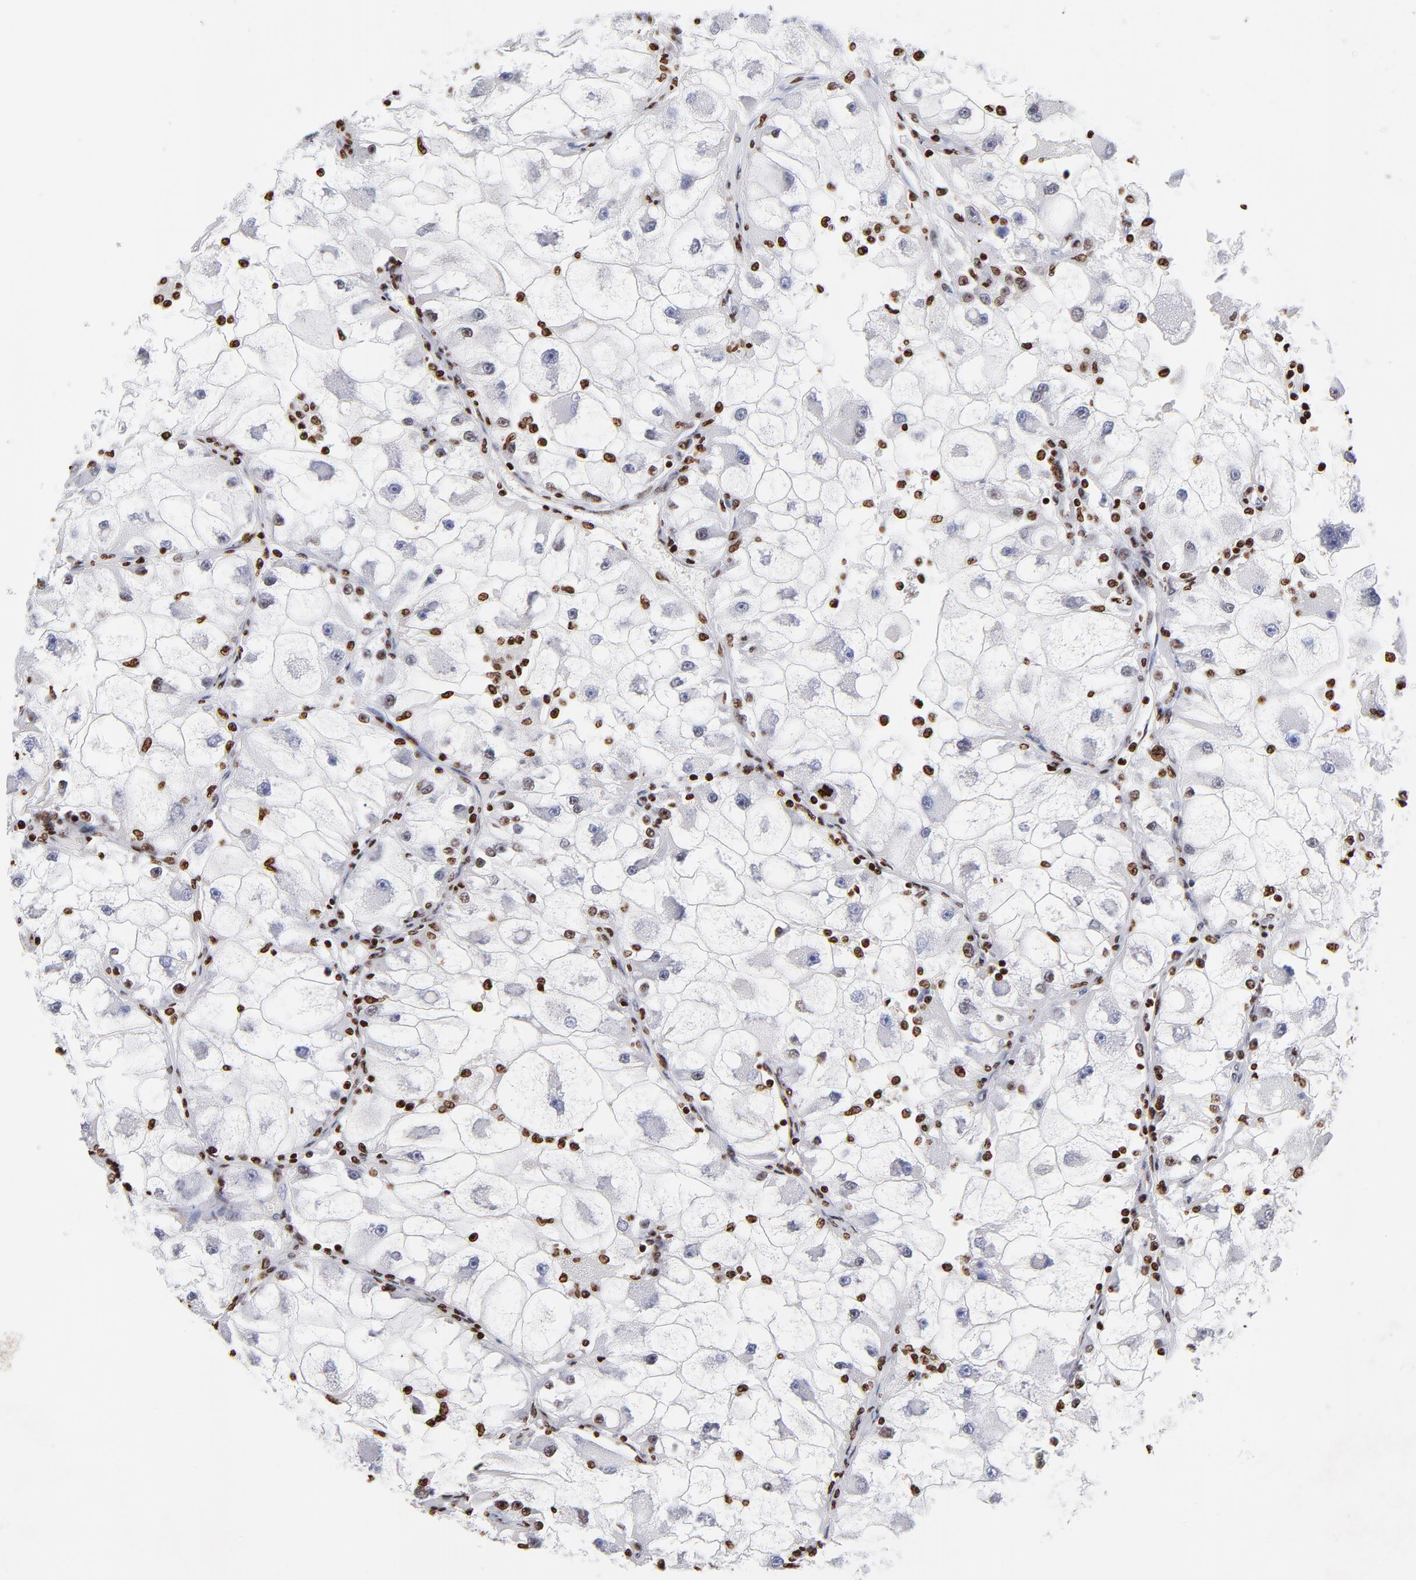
{"staining": {"intensity": "negative", "quantity": "none", "location": "none"}, "tissue": "renal cancer", "cell_type": "Tumor cells", "image_type": "cancer", "snomed": [{"axis": "morphology", "description": "Adenocarcinoma, NOS"}, {"axis": "topography", "description": "Kidney"}], "caption": "Immunohistochemistry micrograph of neoplastic tissue: renal adenocarcinoma stained with DAB demonstrates no significant protein staining in tumor cells.", "gene": "FBH1", "patient": {"sex": "female", "age": 73}}